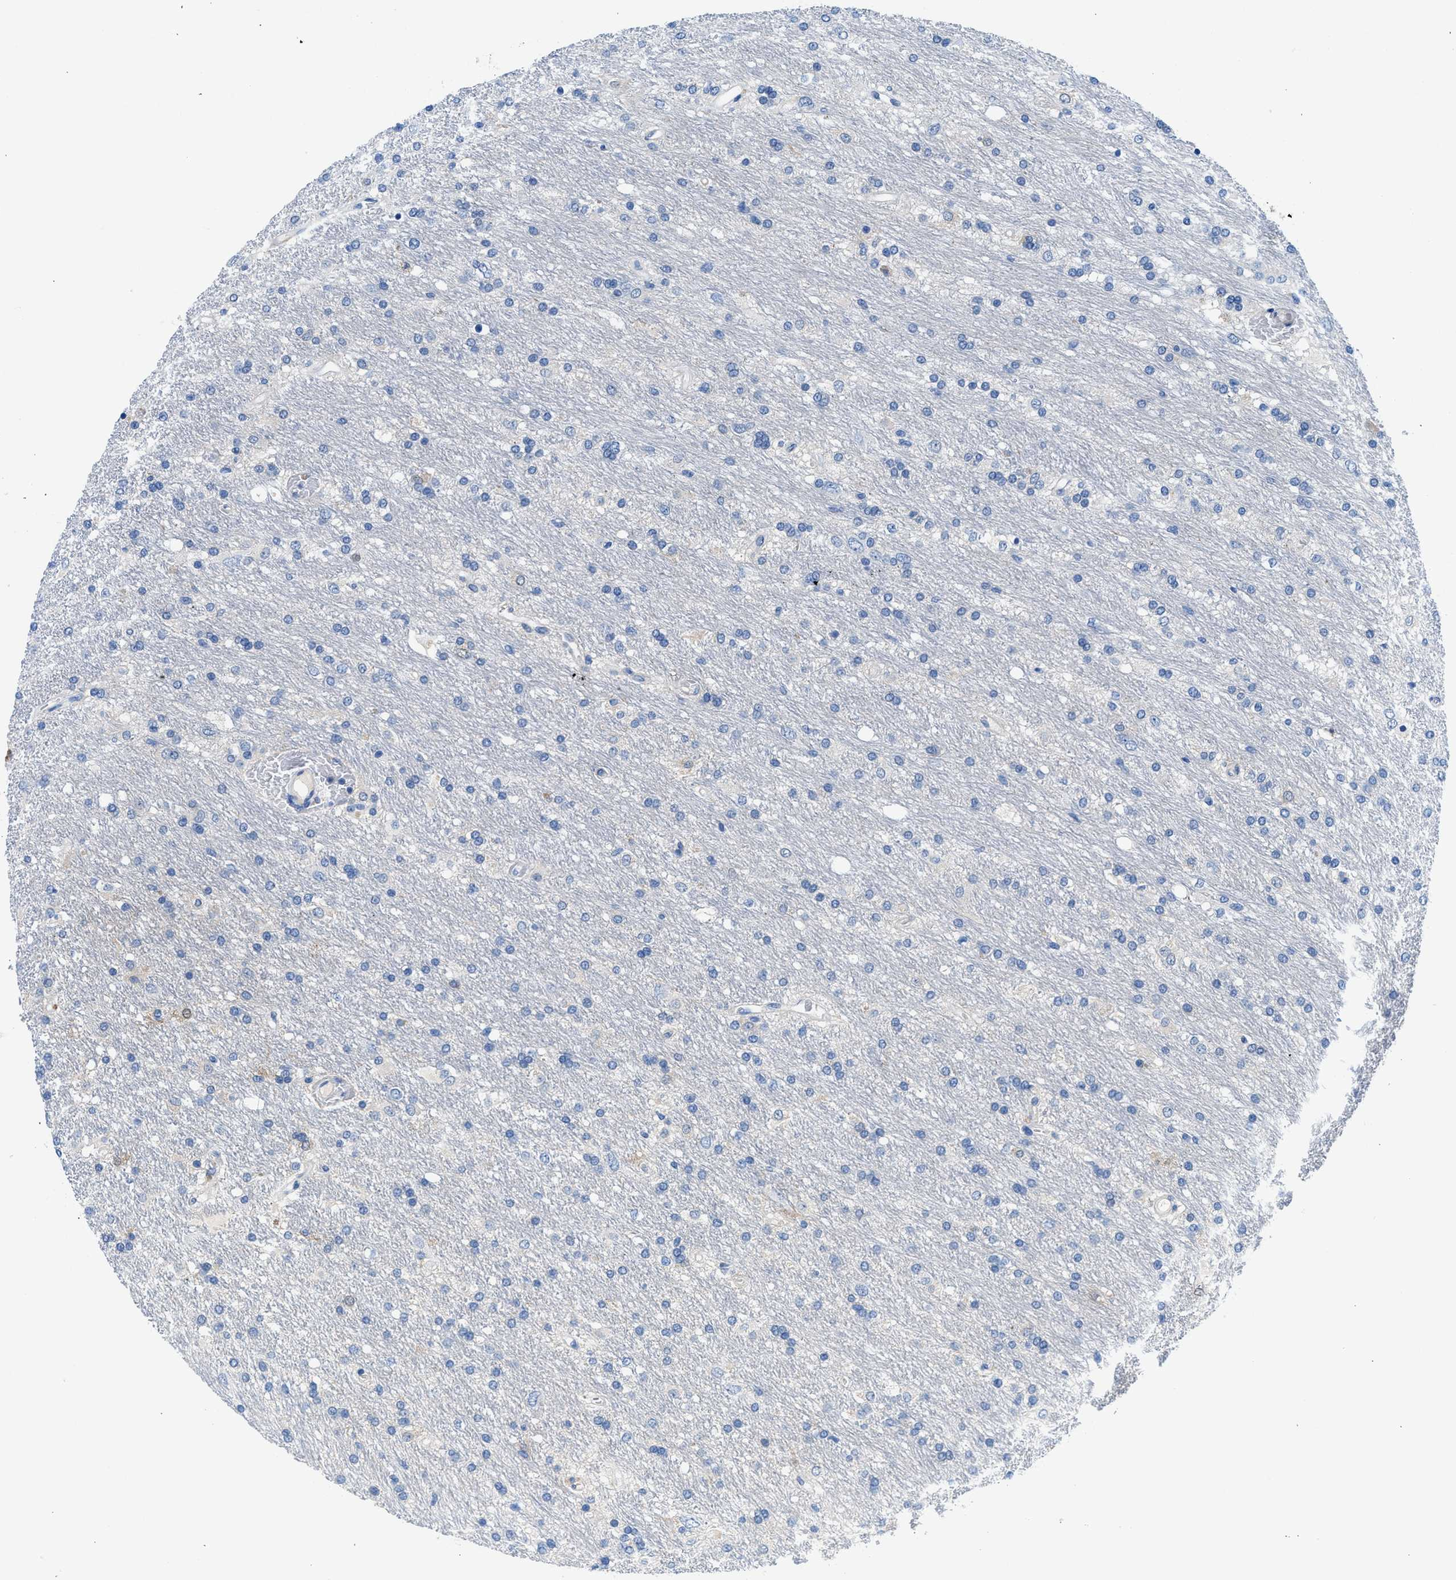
{"staining": {"intensity": "negative", "quantity": "none", "location": "none"}, "tissue": "glioma", "cell_type": "Tumor cells", "image_type": "cancer", "snomed": [{"axis": "morphology", "description": "Glioma, malignant, Low grade"}, {"axis": "topography", "description": "Brain"}], "caption": "Immunohistochemical staining of human glioma exhibits no significant positivity in tumor cells.", "gene": "FADS6", "patient": {"sex": "male", "age": 77}}